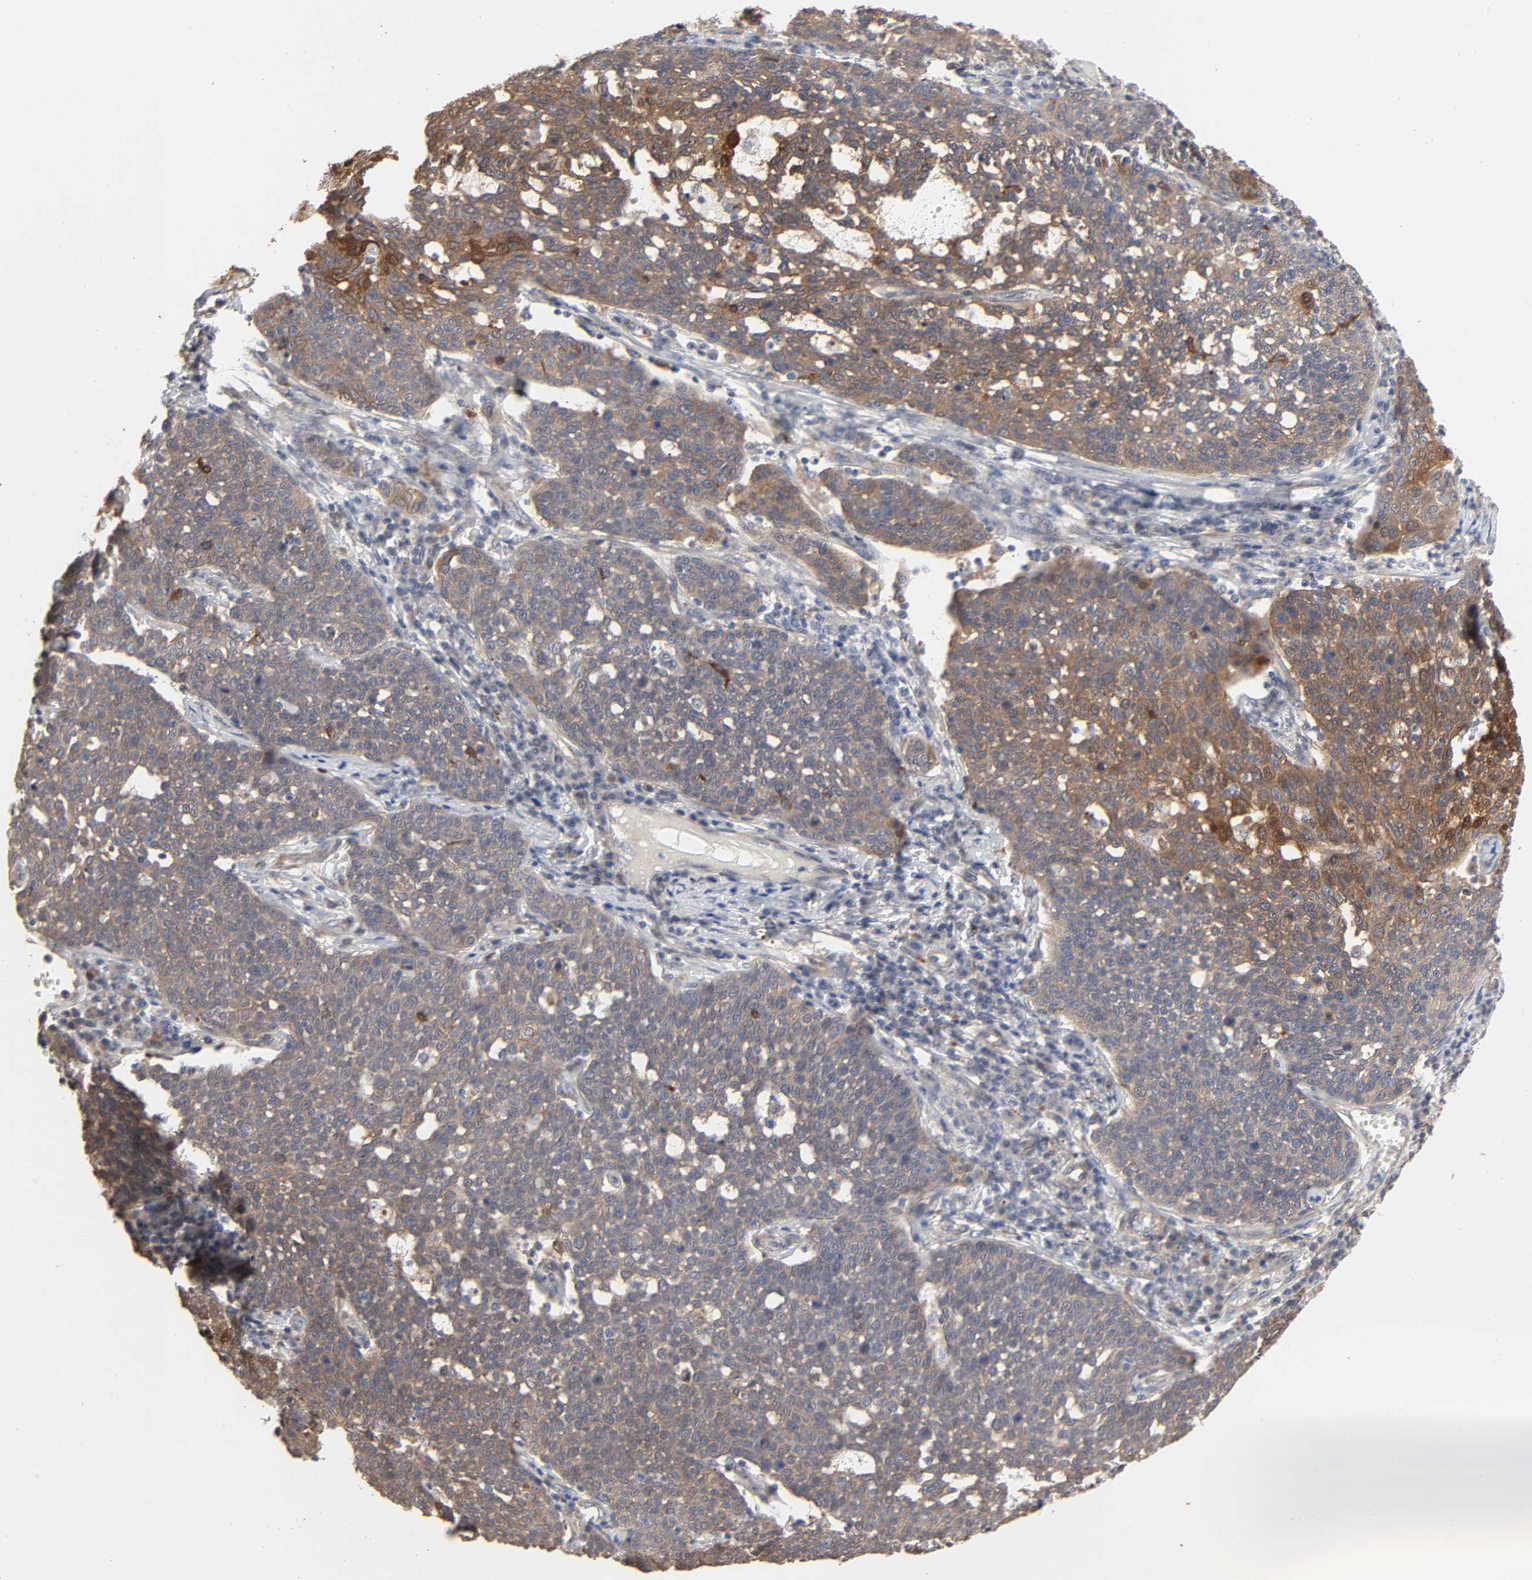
{"staining": {"intensity": "moderate", "quantity": ">75%", "location": "cytoplasmic/membranous"}, "tissue": "cervical cancer", "cell_type": "Tumor cells", "image_type": "cancer", "snomed": [{"axis": "morphology", "description": "Squamous cell carcinoma, NOS"}, {"axis": "topography", "description": "Cervix"}], "caption": "Cervical squamous cell carcinoma stained with DAB immunohistochemistry (IHC) demonstrates medium levels of moderate cytoplasmic/membranous positivity in approximately >75% of tumor cells.", "gene": "NDRG2", "patient": {"sex": "female", "age": 34}}